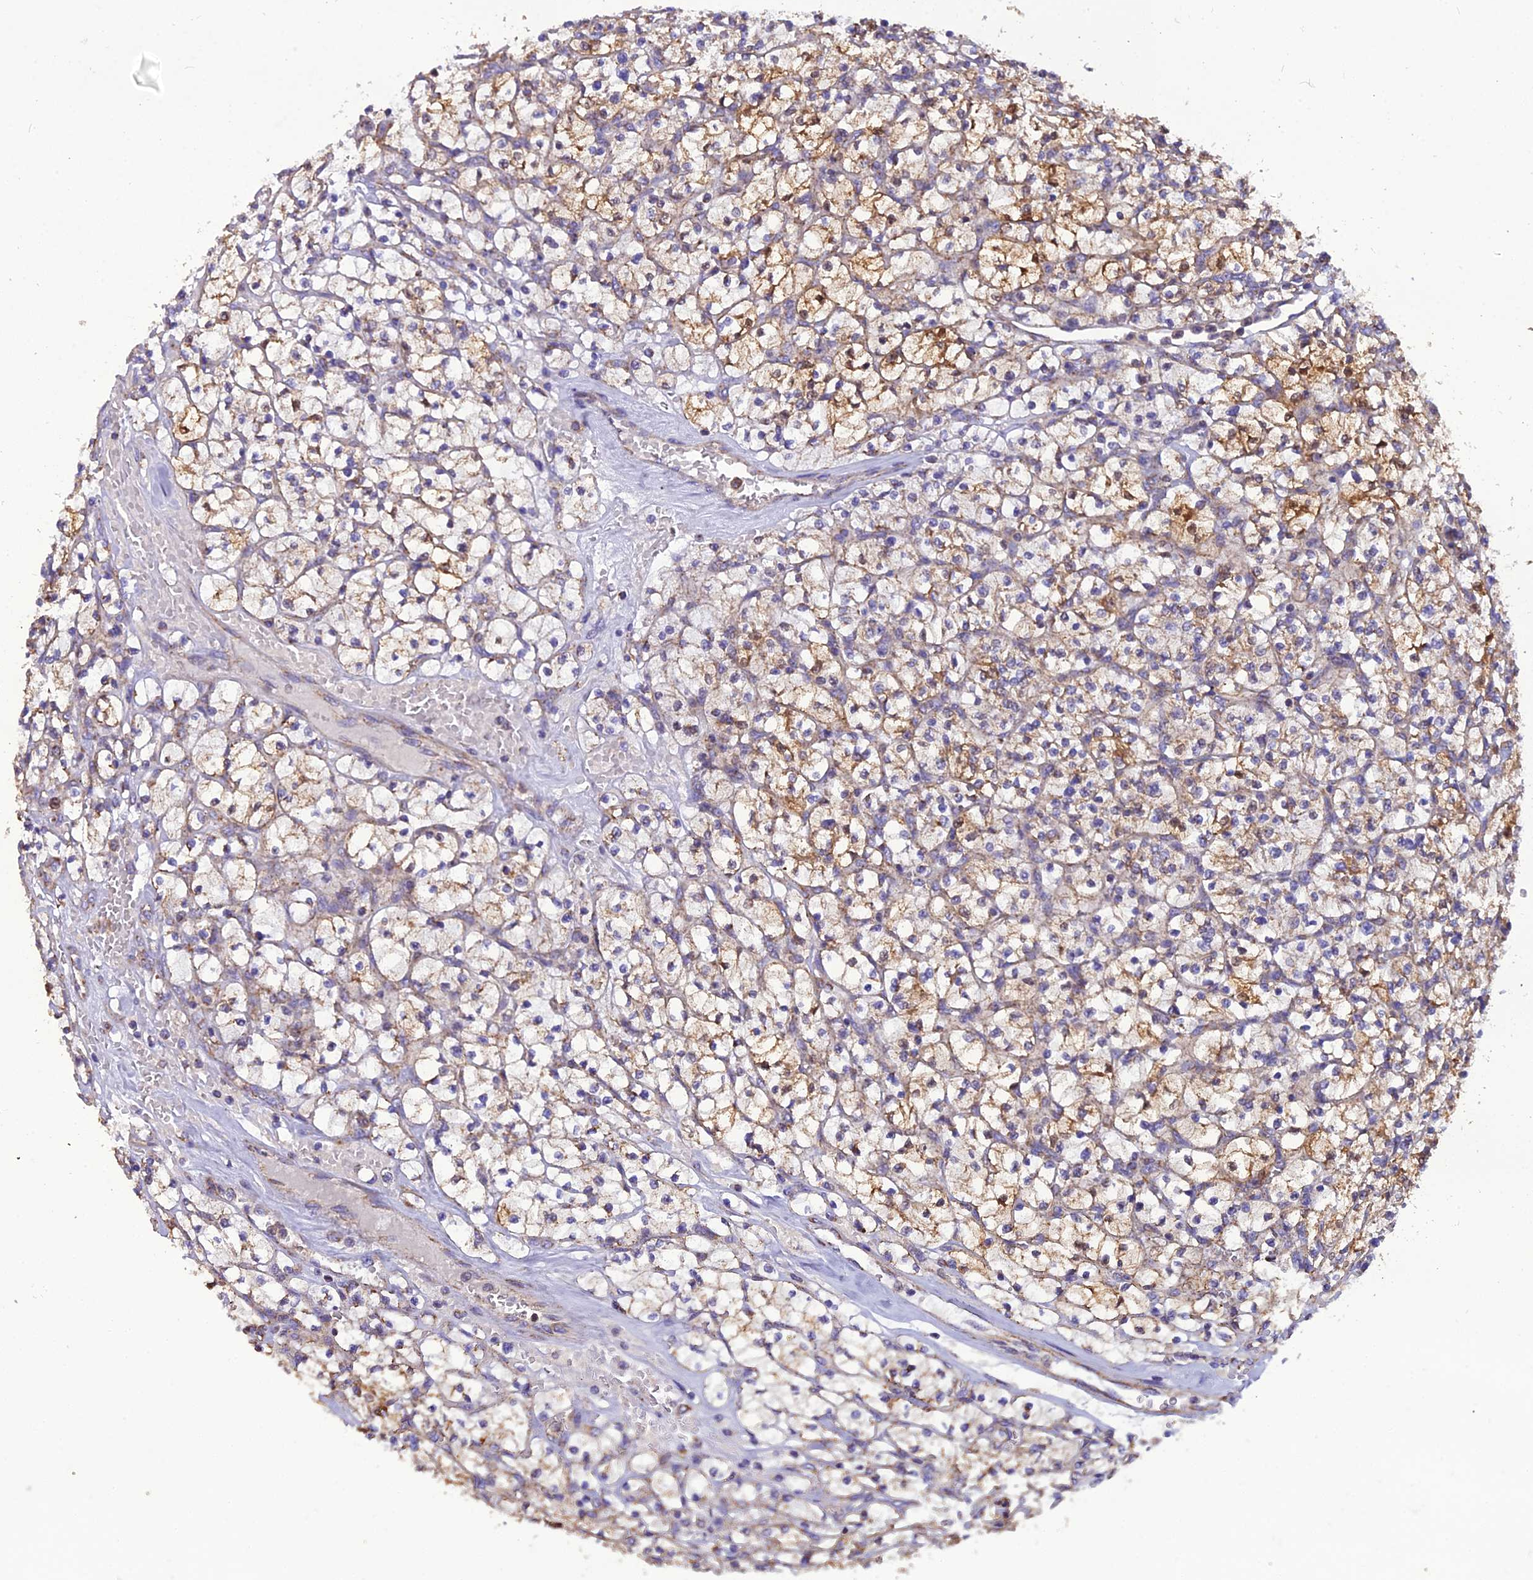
{"staining": {"intensity": "moderate", "quantity": ">75%", "location": "cytoplasmic/membranous"}, "tissue": "renal cancer", "cell_type": "Tumor cells", "image_type": "cancer", "snomed": [{"axis": "morphology", "description": "Adenocarcinoma, NOS"}, {"axis": "topography", "description": "Kidney"}], "caption": "An IHC photomicrograph of tumor tissue is shown. Protein staining in brown labels moderate cytoplasmic/membranous positivity in renal adenocarcinoma within tumor cells.", "gene": "GPD1", "patient": {"sex": "female", "age": 64}}